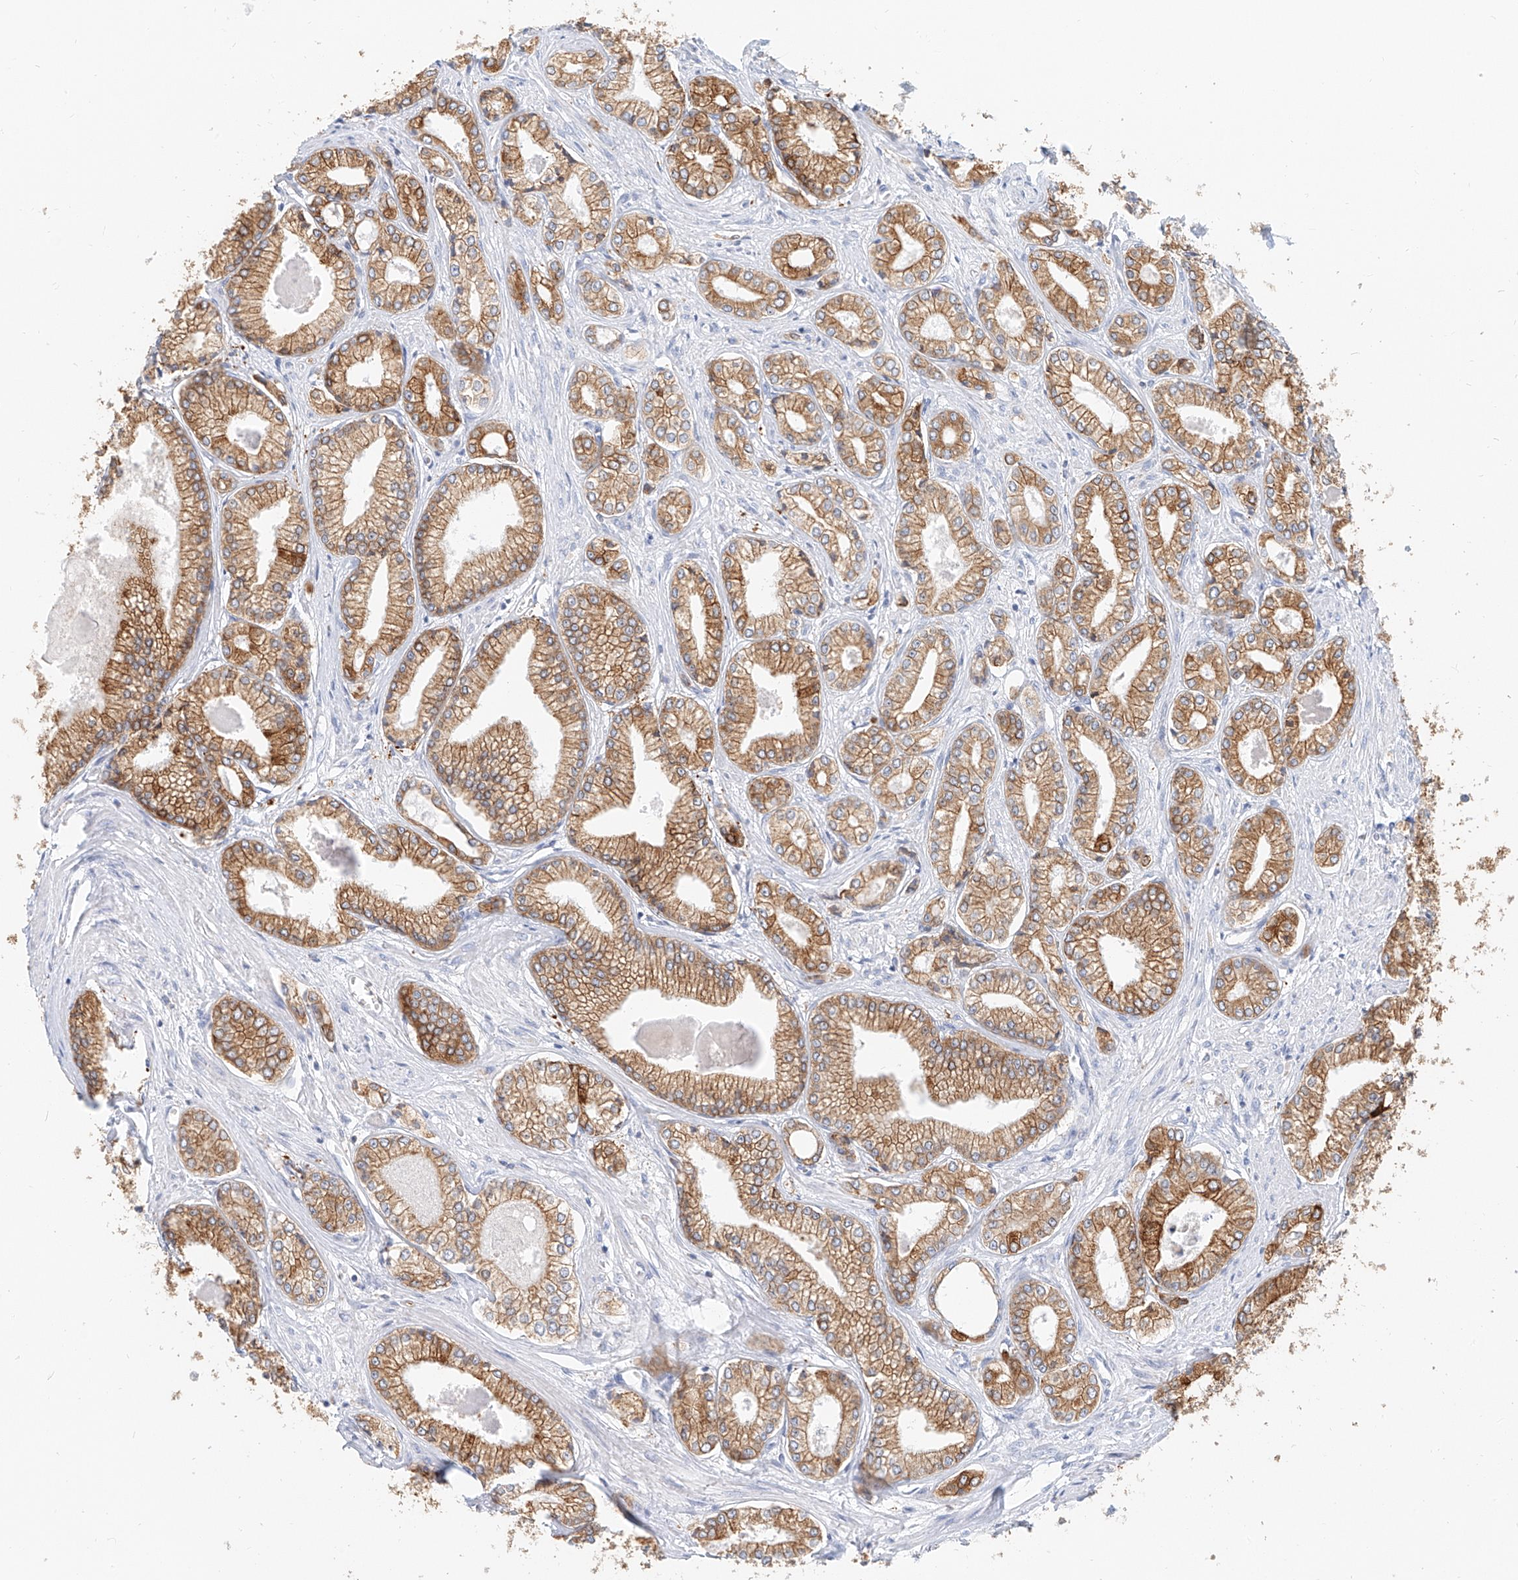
{"staining": {"intensity": "moderate", "quantity": ">75%", "location": "cytoplasmic/membranous"}, "tissue": "prostate cancer", "cell_type": "Tumor cells", "image_type": "cancer", "snomed": [{"axis": "morphology", "description": "Adenocarcinoma, Low grade"}, {"axis": "topography", "description": "Prostate"}], "caption": "Low-grade adenocarcinoma (prostate) stained with a protein marker exhibits moderate staining in tumor cells.", "gene": "DHRS7", "patient": {"sex": "male", "age": 60}}